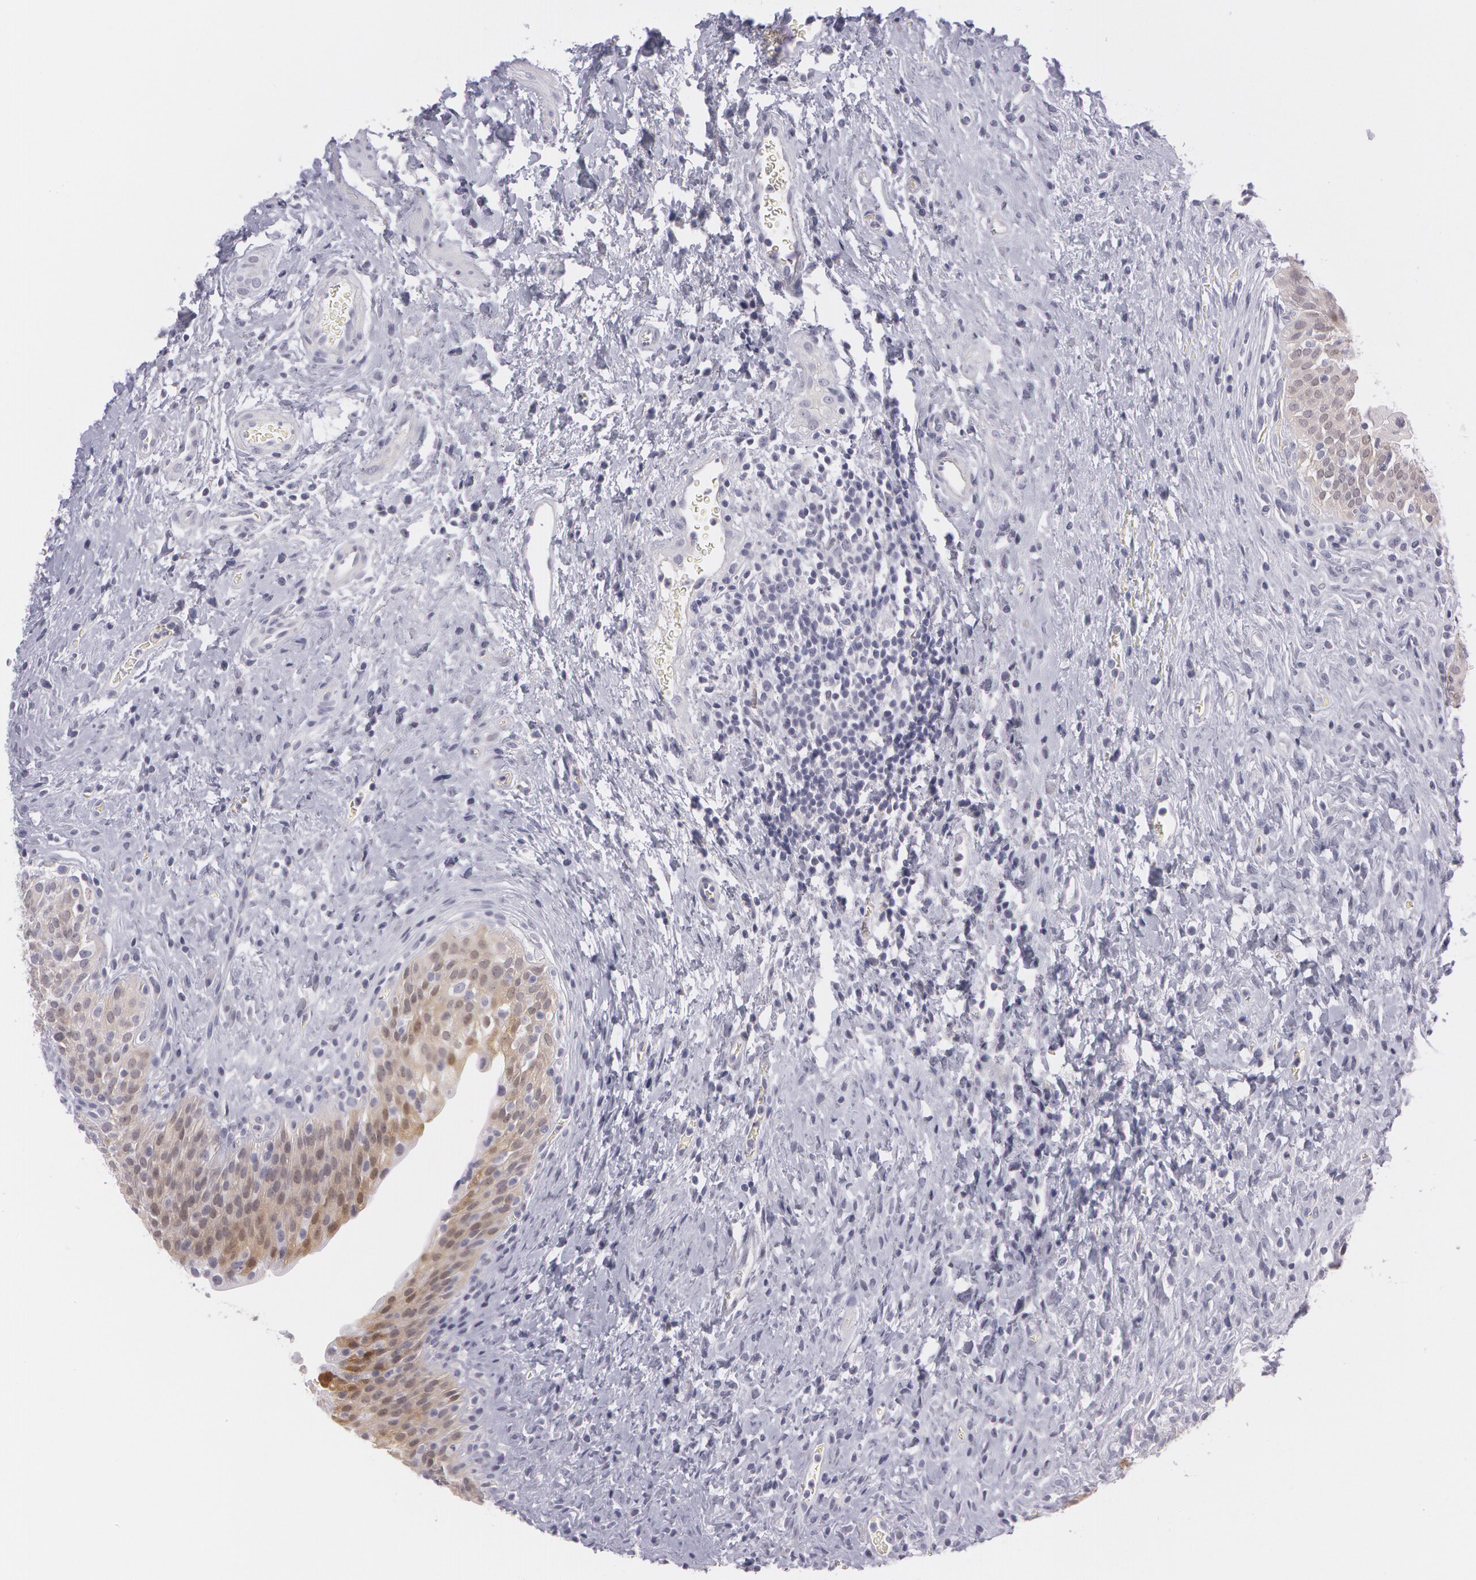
{"staining": {"intensity": "weak", "quantity": "<25%", "location": "cytoplasmic/membranous,nuclear"}, "tissue": "urinary bladder", "cell_type": "Urothelial cells", "image_type": "normal", "snomed": [{"axis": "morphology", "description": "Normal tissue, NOS"}, {"axis": "topography", "description": "Urinary bladder"}], "caption": "Urothelial cells are negative for protein expression in unremarkable human urinary bladder. (Brightfield microscopy of DAB (3,3'-diaminobenzidine) IHC at high magnification).", "gene": "IL1RN", "patient": {"sex": "male", "age": 51}}